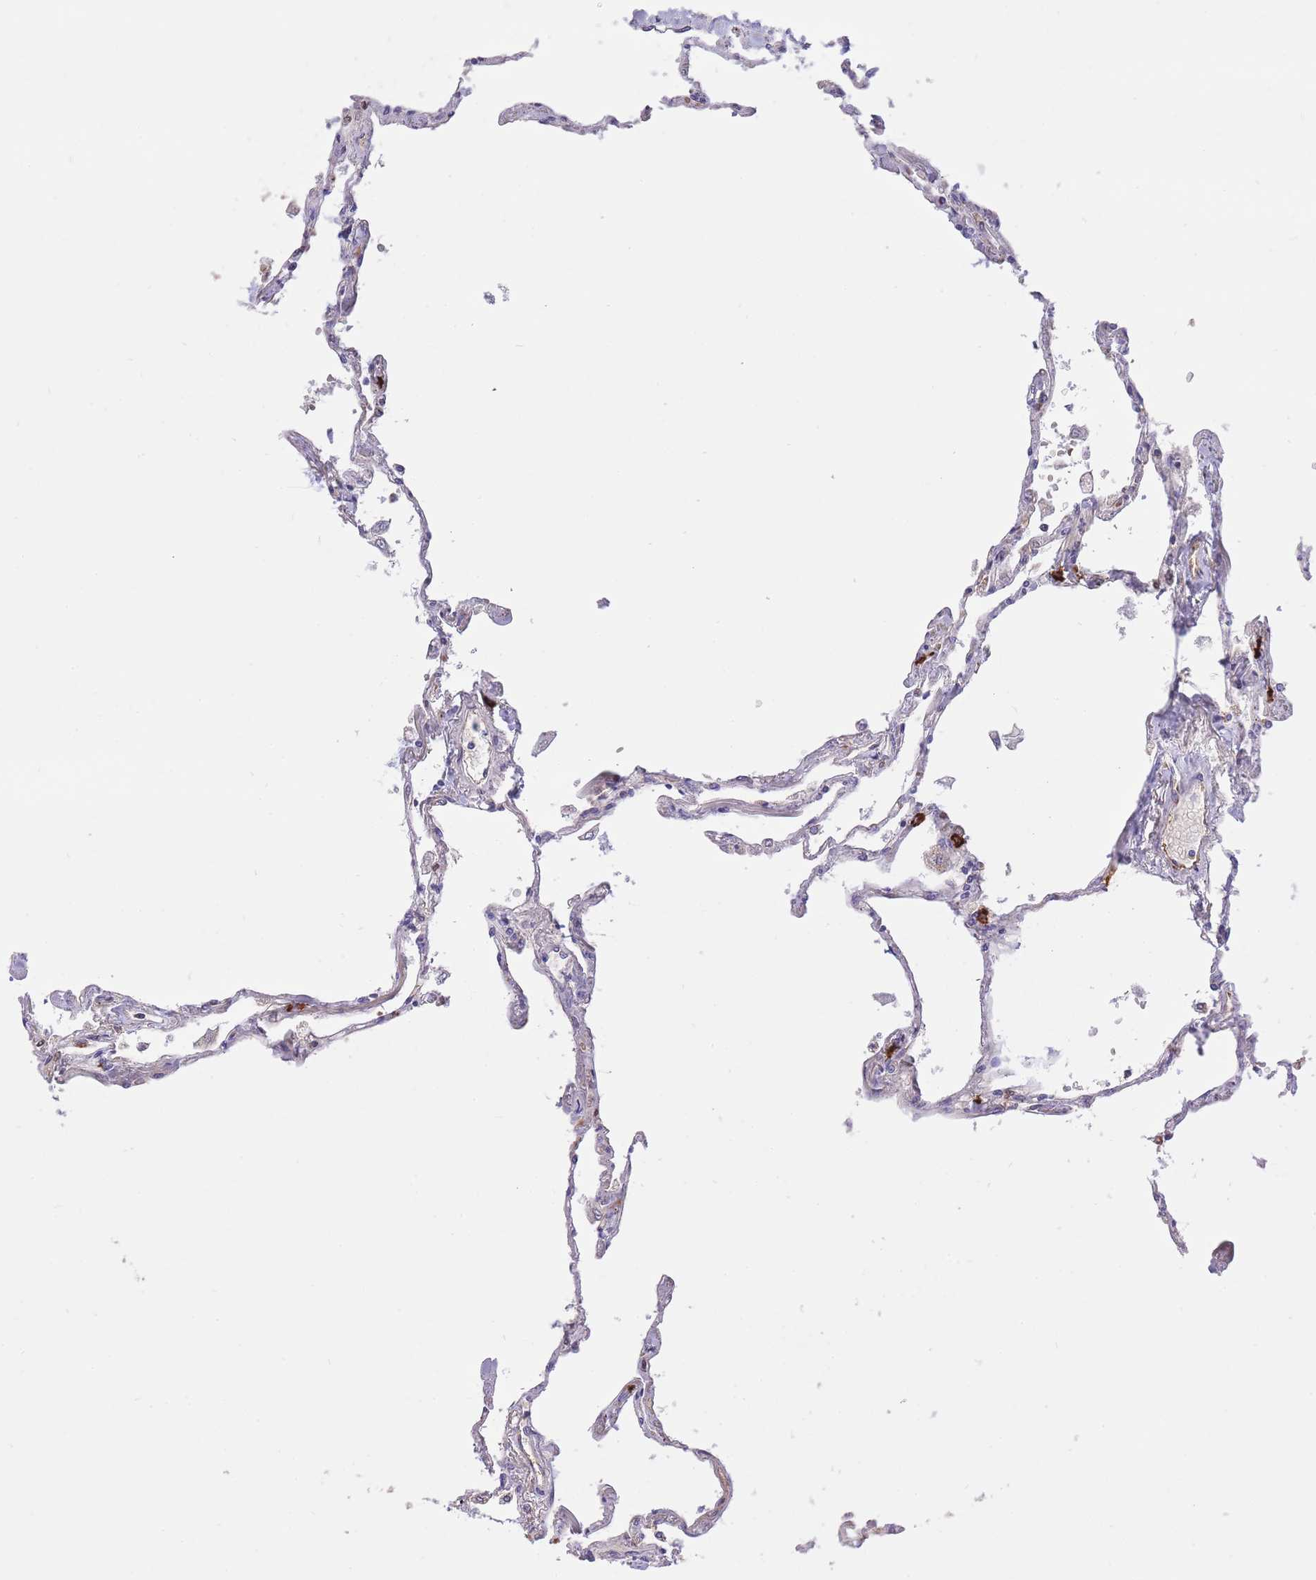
{"staining": {"intensity": "strong", "quantity": "<25%", "location": "cytoplasmic/membranous"}, "tissue": "lung", "cell_type": "Alveolar cells", "image_type": "normal", "snomed": [{"axis": "morphology", "description": "Normal tissue, NOS"}, {"axis": "topography", "description": "Lung"}], "caption": "IHC photomicrograph of unremarkable lung: human lung stained using immunohistochemistry shows medium levels of strong protein expression localized specifically in the cytoplasmic/membranous of alveolar cells, appearing as a cytoplasmic/membranous brown color.", "gene": "PREP", "patient": {"sex": "female", "age": 67}}